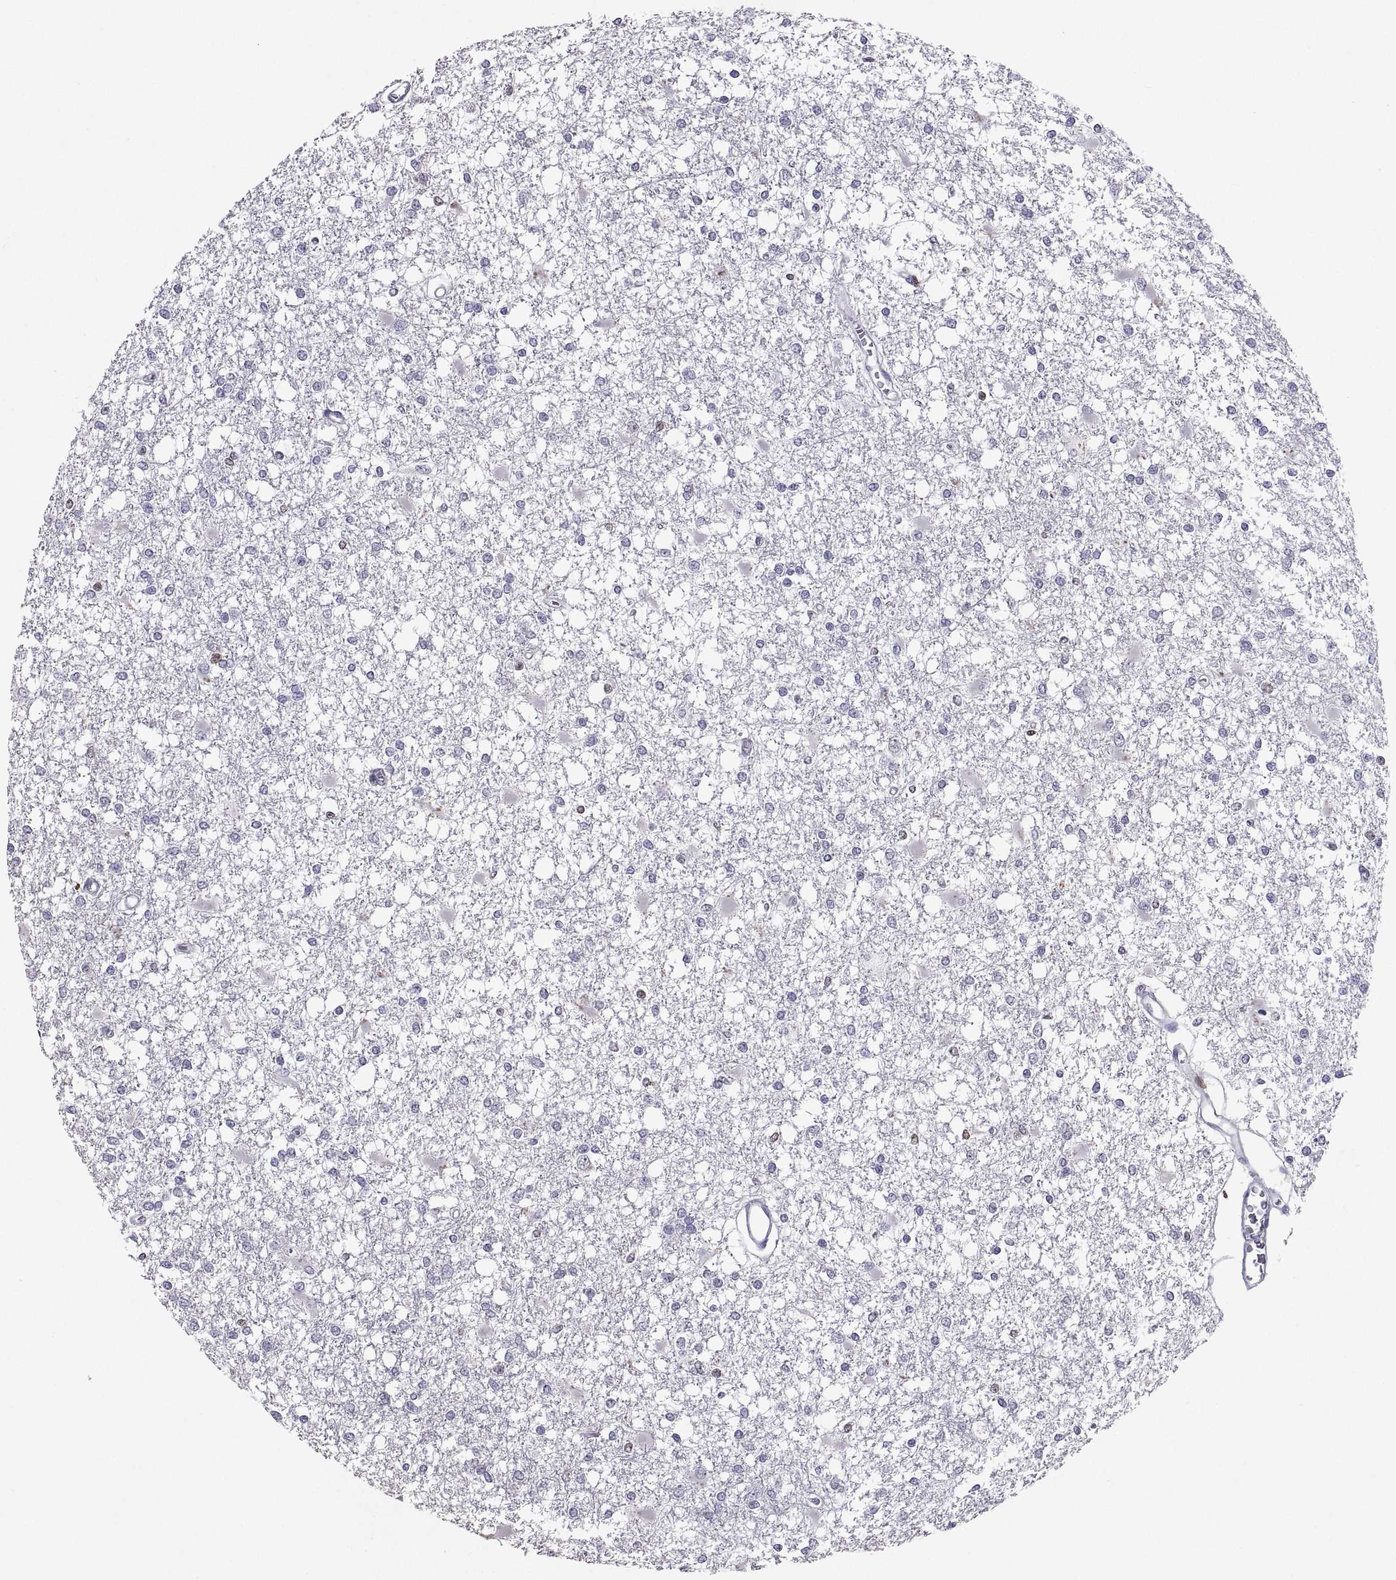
{"staining": {"intensity": "weak", "quantity": "<25%", "location": "nuclear"}, "tissue": "glioma", "cell_type": "Tumor cells", "image_type": "cancer", "snomed": [{"axis": "morphology", "description": "Glioma, malignant, High grade"}, {"axis": "topography", "description": "Cerebral cortex"}], "caption": "Immunohistochemistry (IHC) micrograph of malignant glioma (high-grade) stained for a protein (brown), which demonstrates no expression in tumor cells.", "gene": "SOX21", "patient": {"sex": "male", "age": 79}}